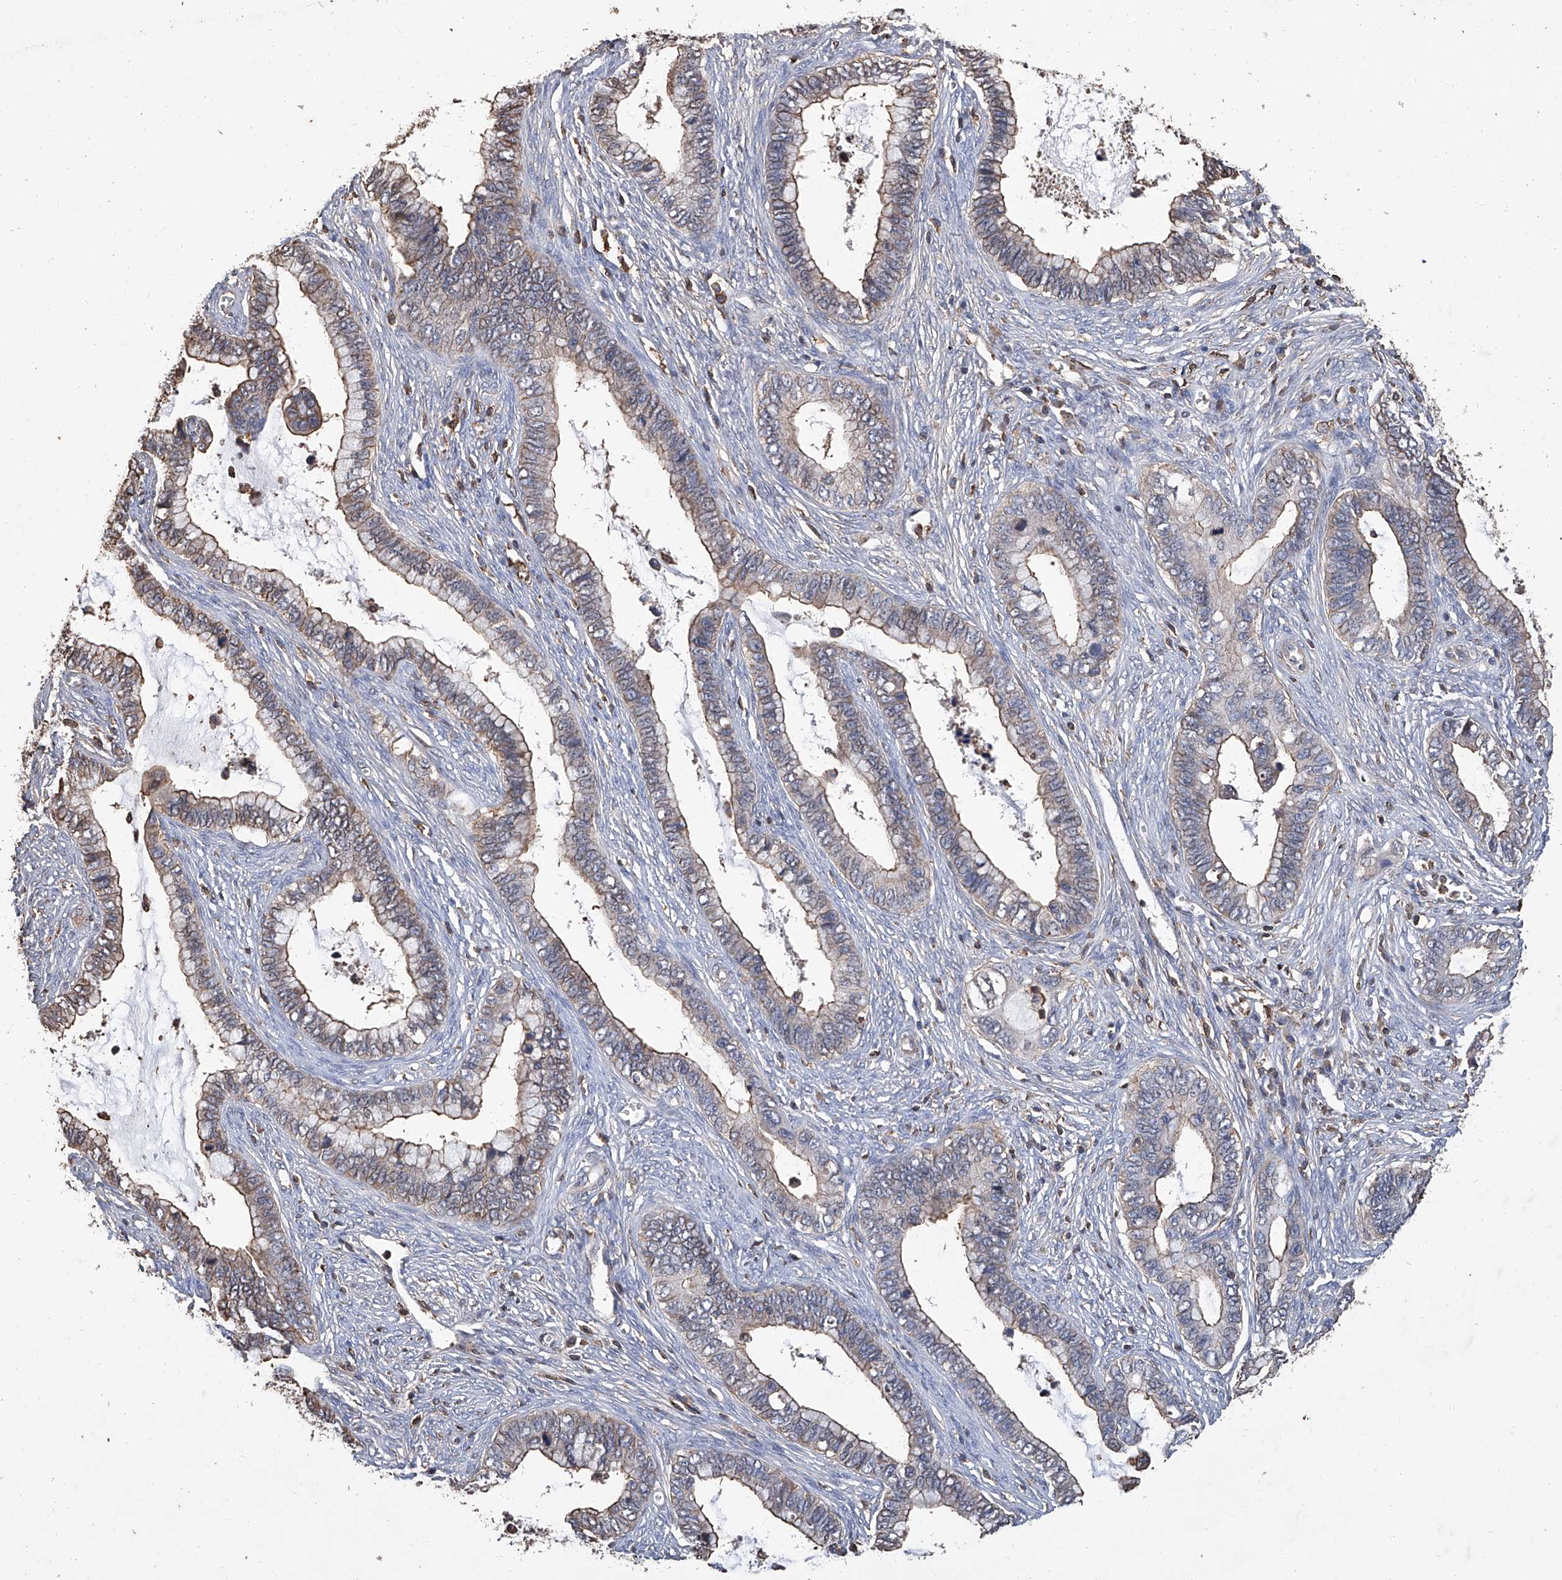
{"staining": {"intensity": "weak", "quantity": "<25%", "location": "cytoplasmic/membranous"}, "tissue": "cervical cancer", "cell_type": "Tumor cells", "image_type": "cancer", "snomed": [{"axis": "morphology", "description": "Adenocarcinoma, NOS"}, {"axis": "topography", "description": "Cervix"}], "caption": "A high-resolution micrograph shows immunohistochemistry staining of cervical adenocarcinoma, which reveals no significant positivity in tumor cells. (IHC, brightfield microscopy, high magnification).", "gene": "GPT", "patient": {"sex": "female", "age": 44}}